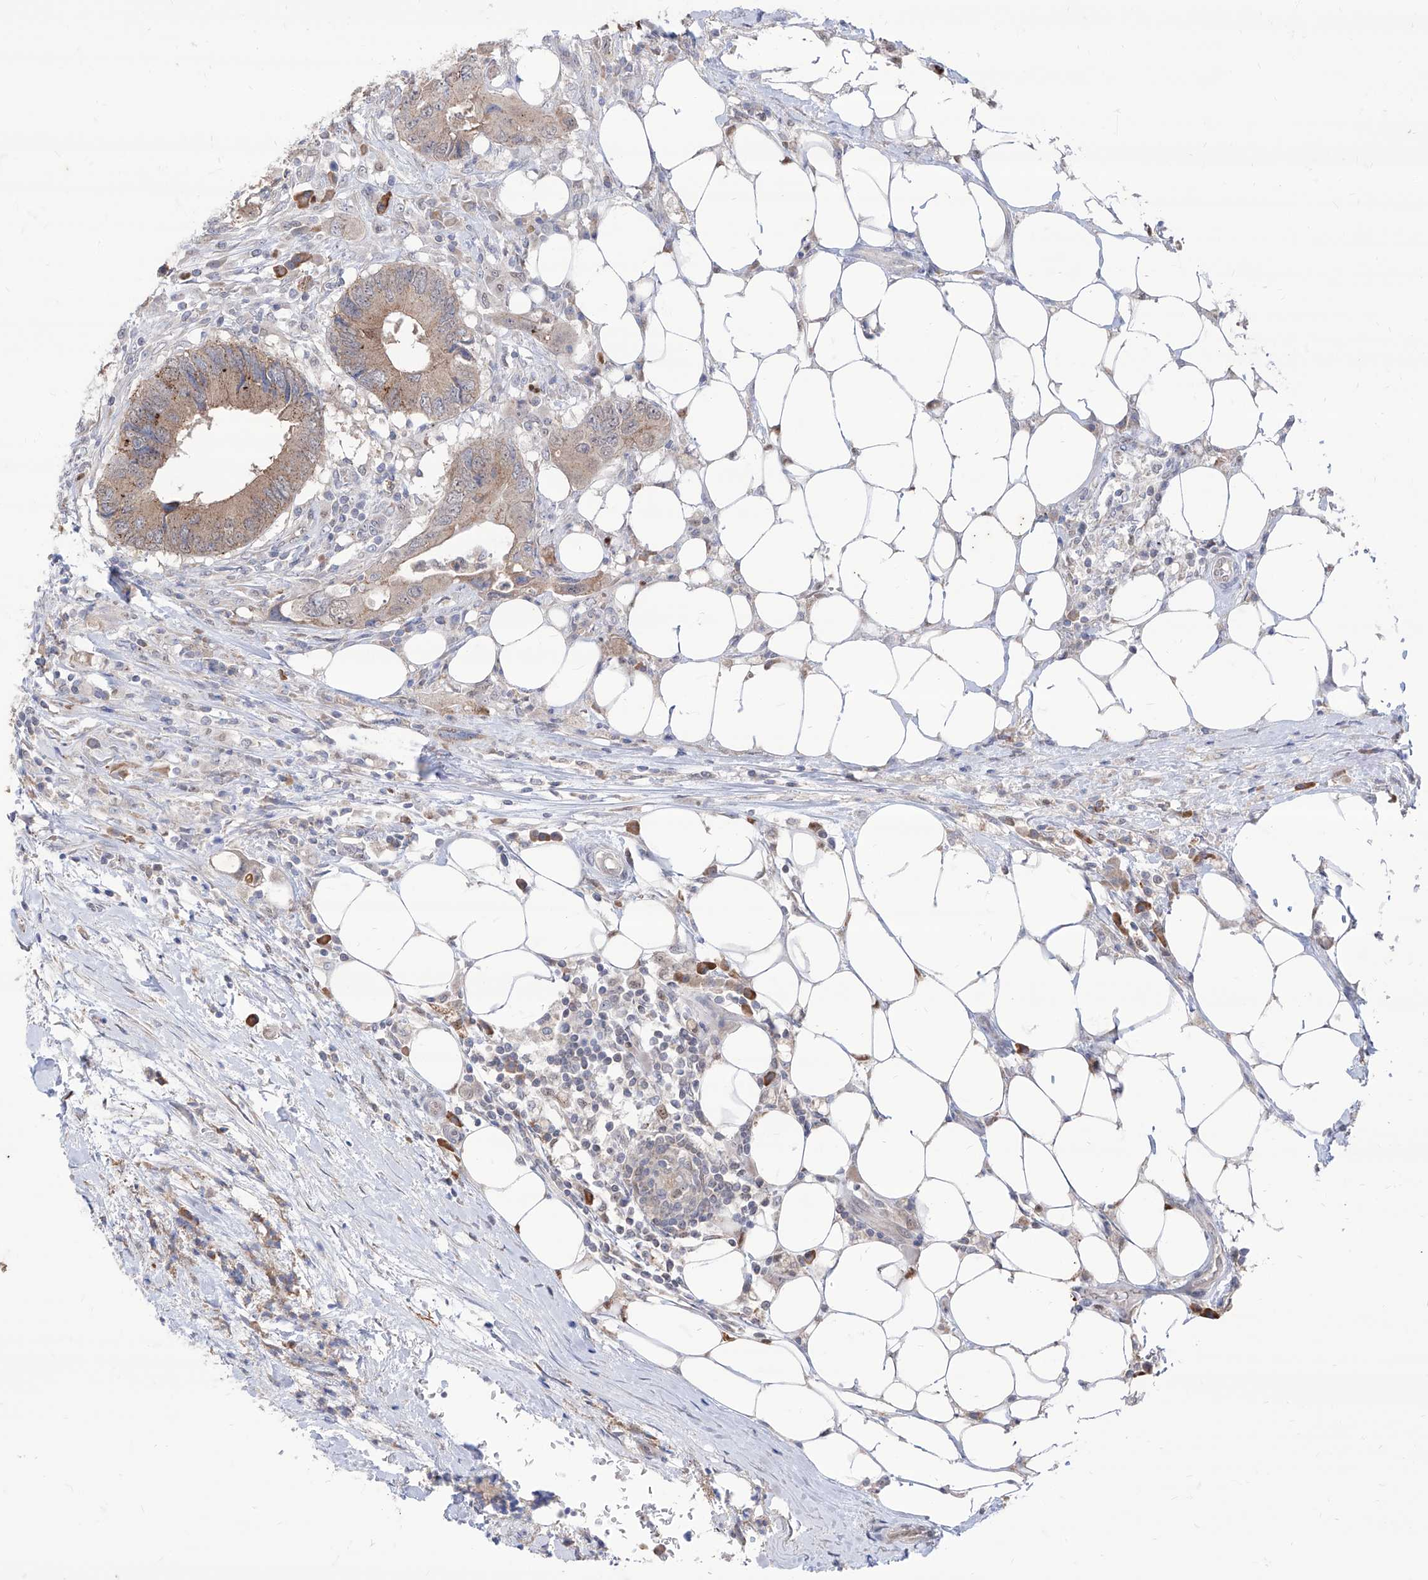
{"staining": {"intensity": "moderate", "quantity": ">75%", "location": "cytoplasmic/membranous"}, "tissue": "colorectal cancer", "cell_type": "Tumor cells", "image_type": "cancer", "snomed": [{"axis": "morphology", "description": "Adenocarcinoma, NOS"}, {"axis": "topography", "description": "Colon"}], "caption": "Human colorectal cancer stained with a brown dye shows moderate cytoplasmic/membranous positive staining in about >75% of tumor cells.", "gene": "BROX", "patient": {"sex": "male", "age": 71}}